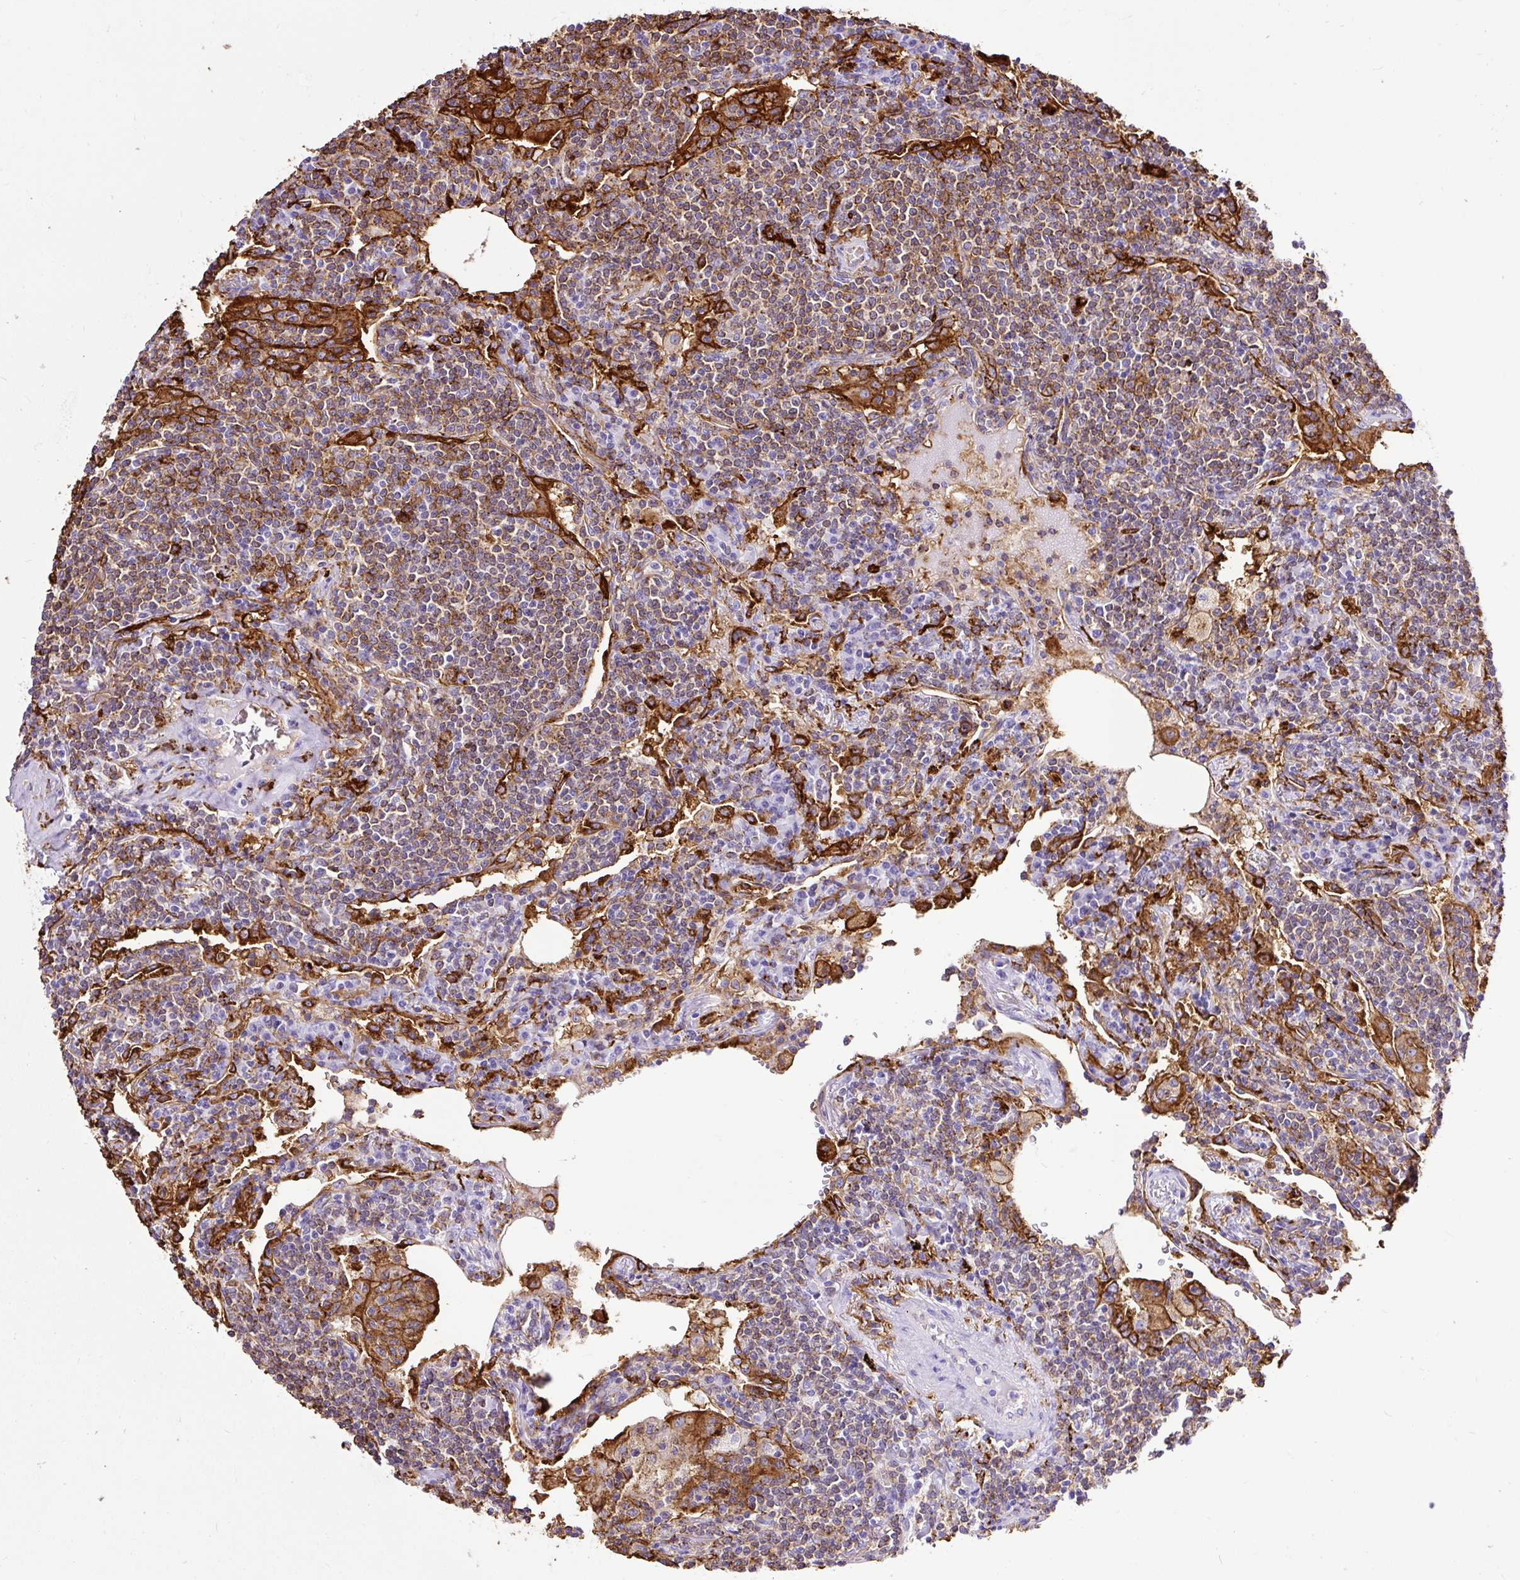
{"staining": {"intensity": "moderate", "quantity": "25%-75%", "location": "cytoplasmic/membranous"}, "tissue": "lymphoma", "cell_type": "Tumor cells", "image_type": "cancer", "snomed": [{"axis": "morphology", "description": "Malignant lymphoma, non-Hodgkin's type, Low grade"}, {"axis": "topography", "description": "Lung"}], "caption": "This histopathology image exhibits IHC staining of low-grade malignant lymphoma, non-Hodgkin's type, with medium moderate cytoplasmic/membranous expression in about 25%-75% of tumor cells.", "gene": "HLA-DRA", "patient": {"sex": "female", "age": 71}}